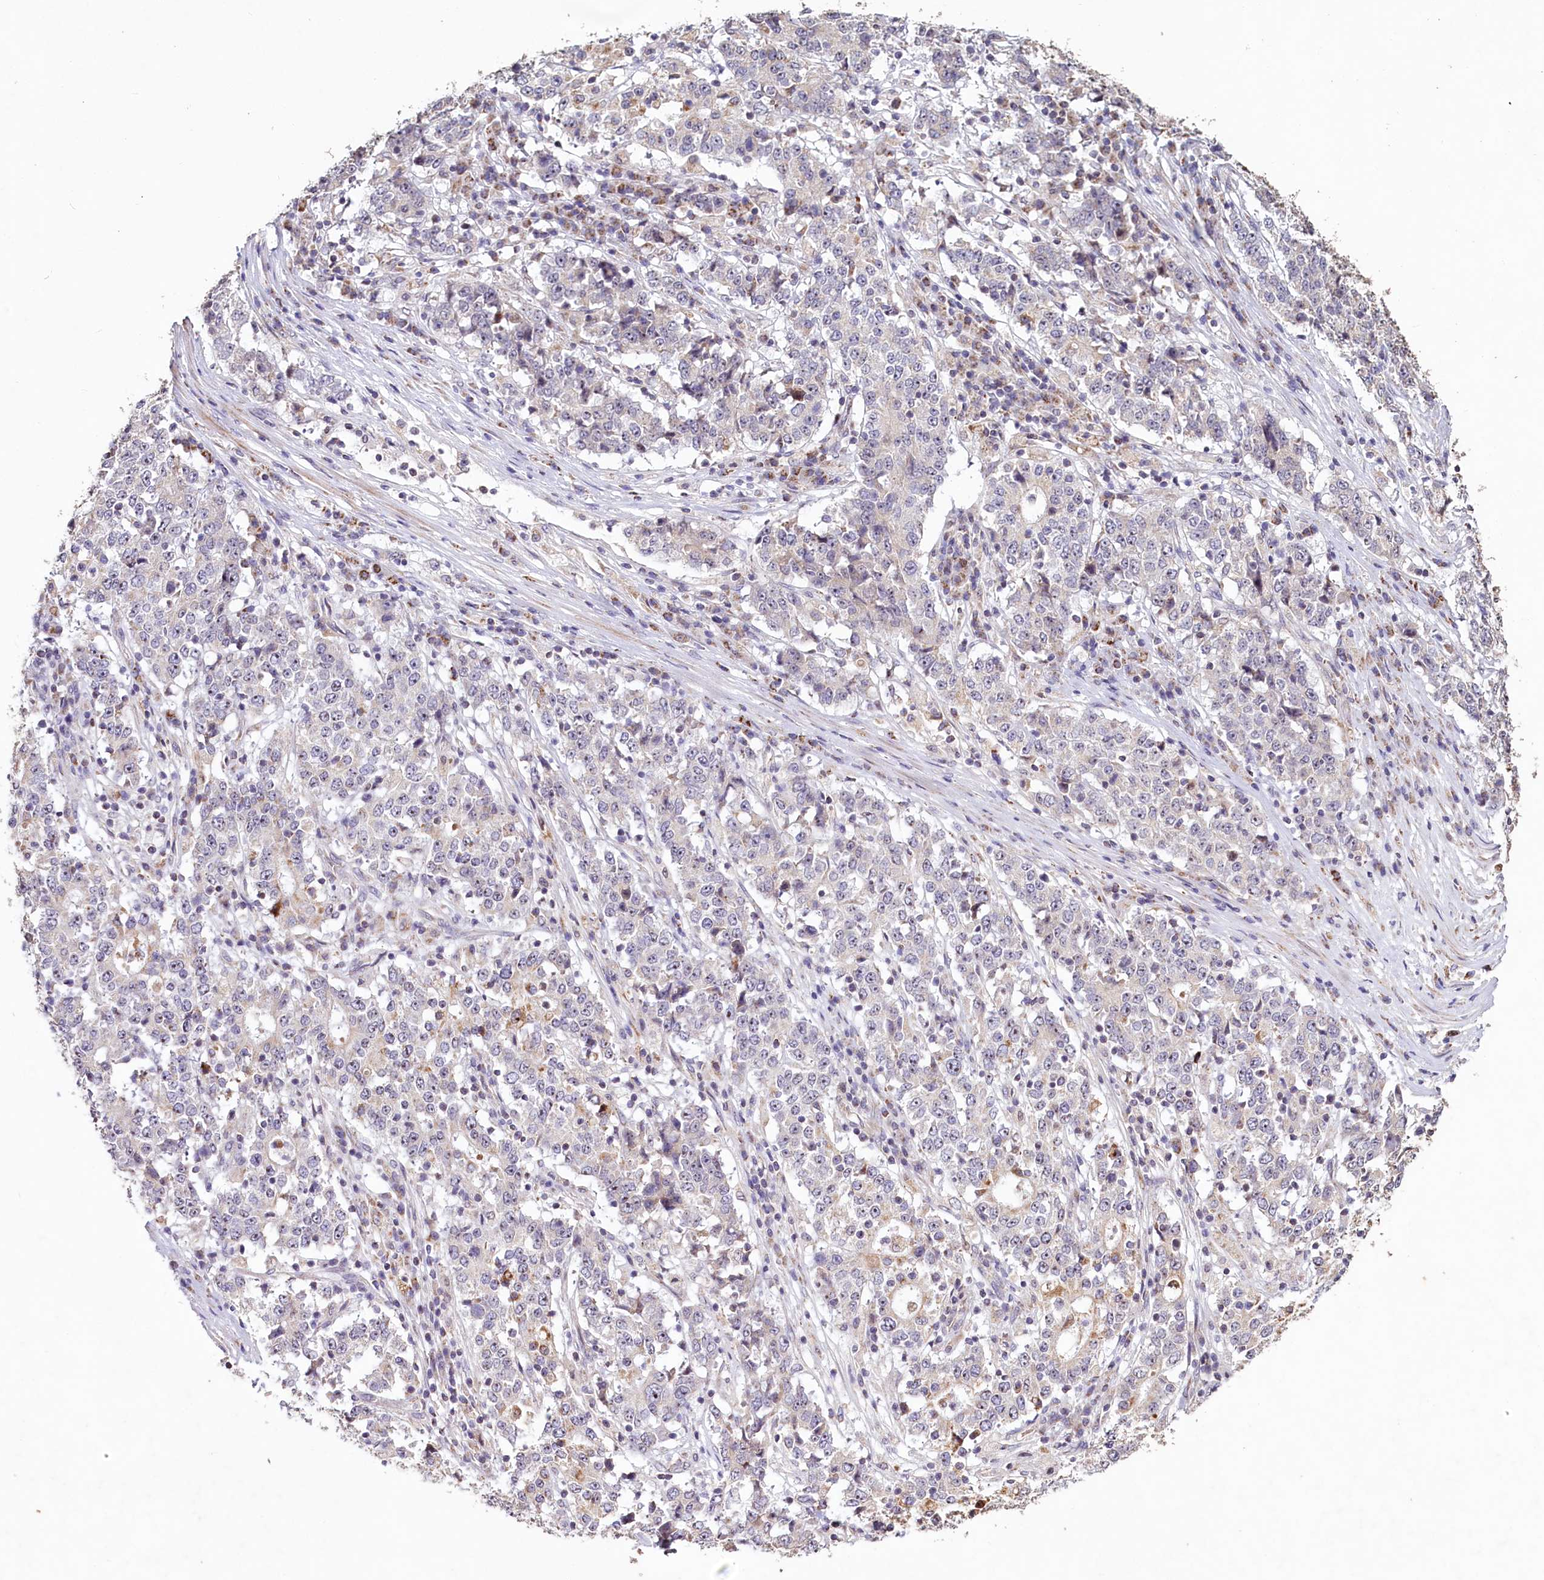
{"staining": {"intensity": "negative", "quantity": "none", "location": "none"}, "tissue": "stomach cancer", "cell_type": "Tumor cells", "image_type": "cancer", "snomed": [{"axis": "morphology", "description": "Adenocarcinoma, NOS"}, {"axis": "topography", "description": "Stomach"}], "caption": "An IHC image of stomach adenocarcinoma is shown. There is no staining in tumor cells of stomach adenocarcinoma.", "gene": "PDE6D", "patient": {"sex": "male", "age": 59}}